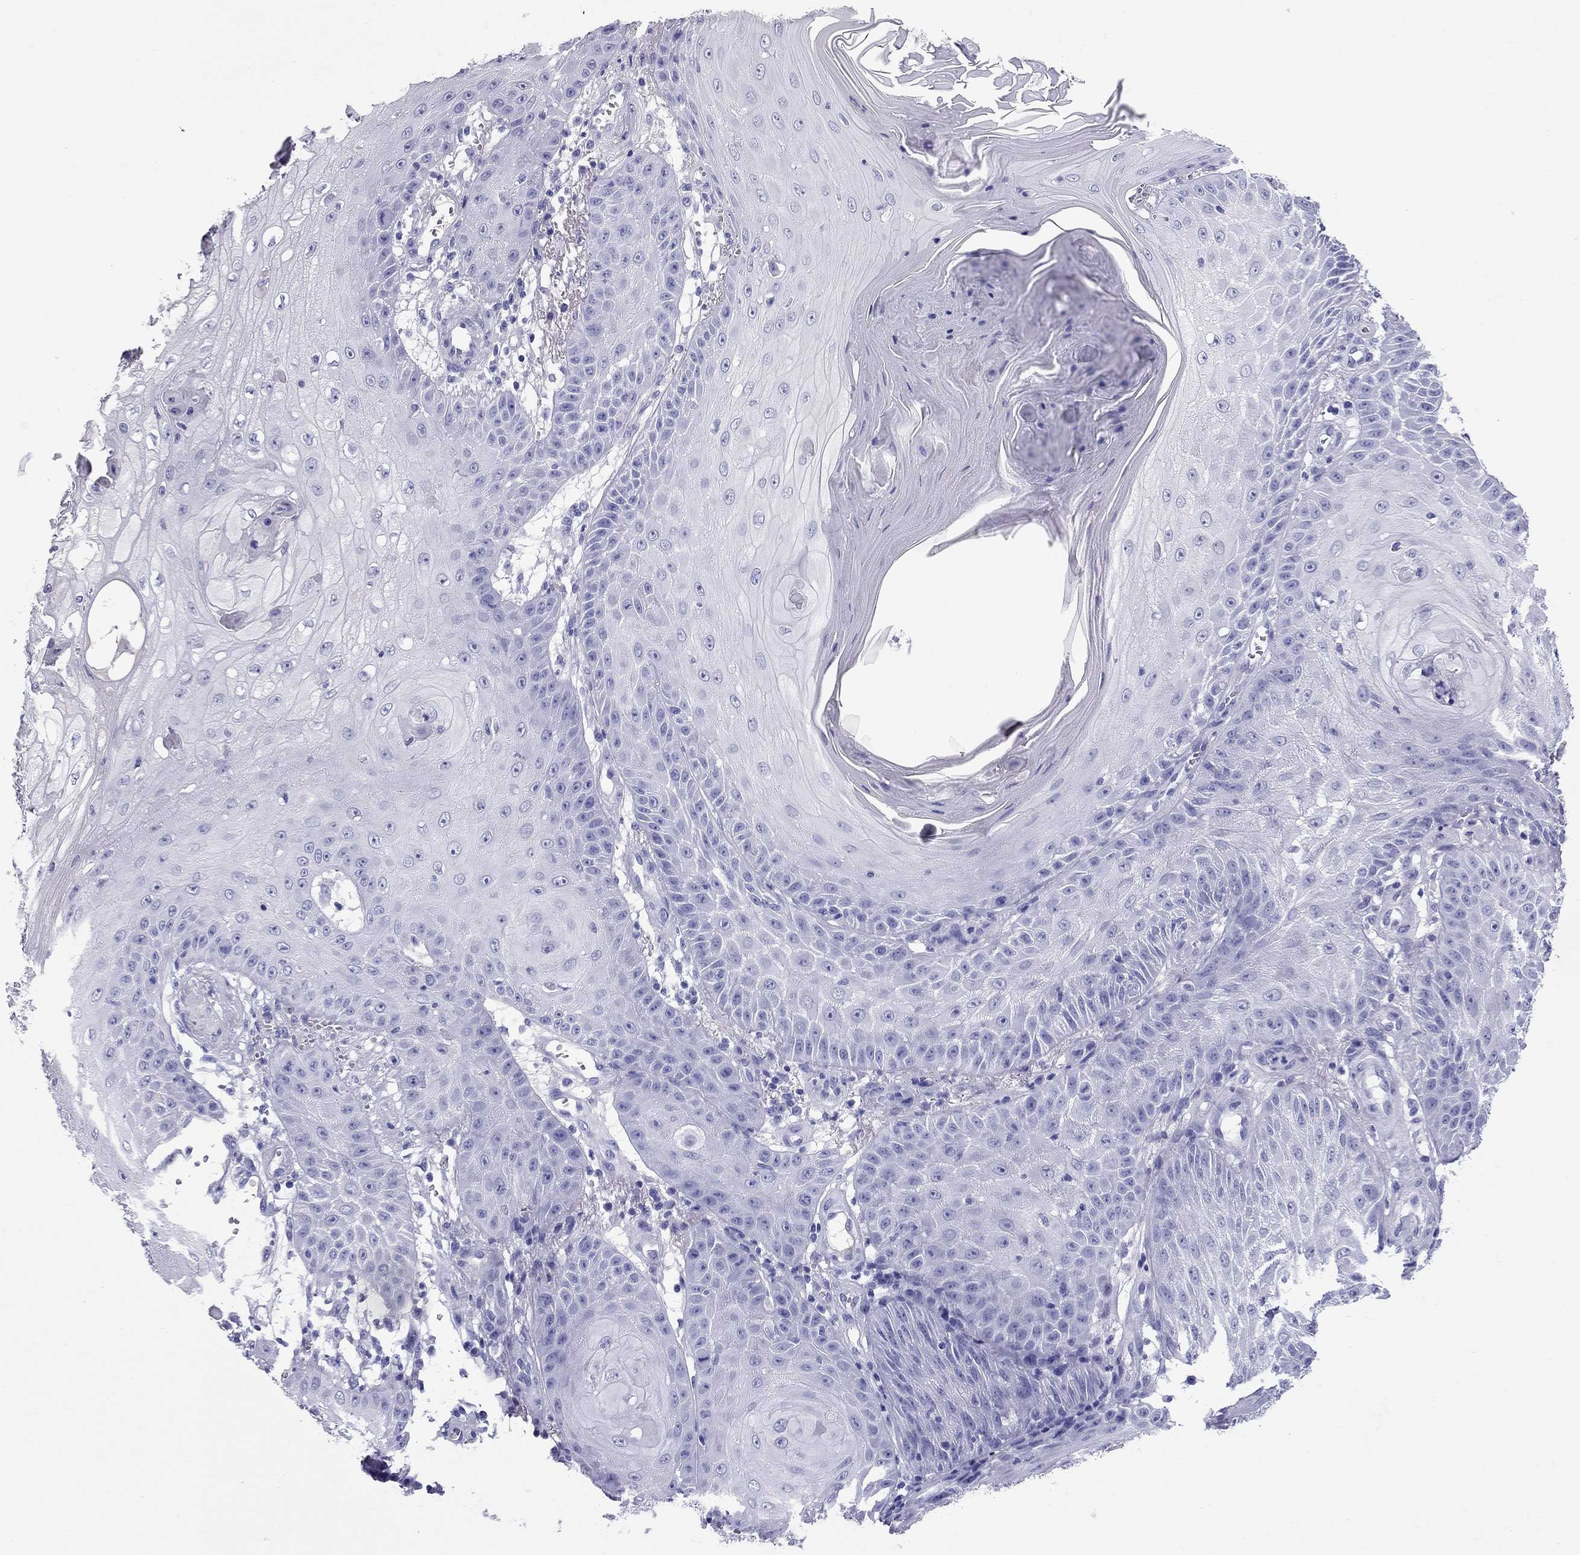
{"staining": {"intensity": "negative", "quantity": "none", "location": "none"}, "tissue": "skin cancer", "cell_type": "Tumor cells", "image_type": "cancer", "snomed": [{"axis": "morphology", "description": "Squamous cell carcinoma, NOS"}, {"axis": "topography", "description": "Skin"}], "caption": "This is an immunohistochemistry (IHC) micrograph of skin cancer (squamous cell carcinoma). There is no staining in tumor cells.", "gene": "SCART1", "patient": {"sex": "male", "age": 70}}